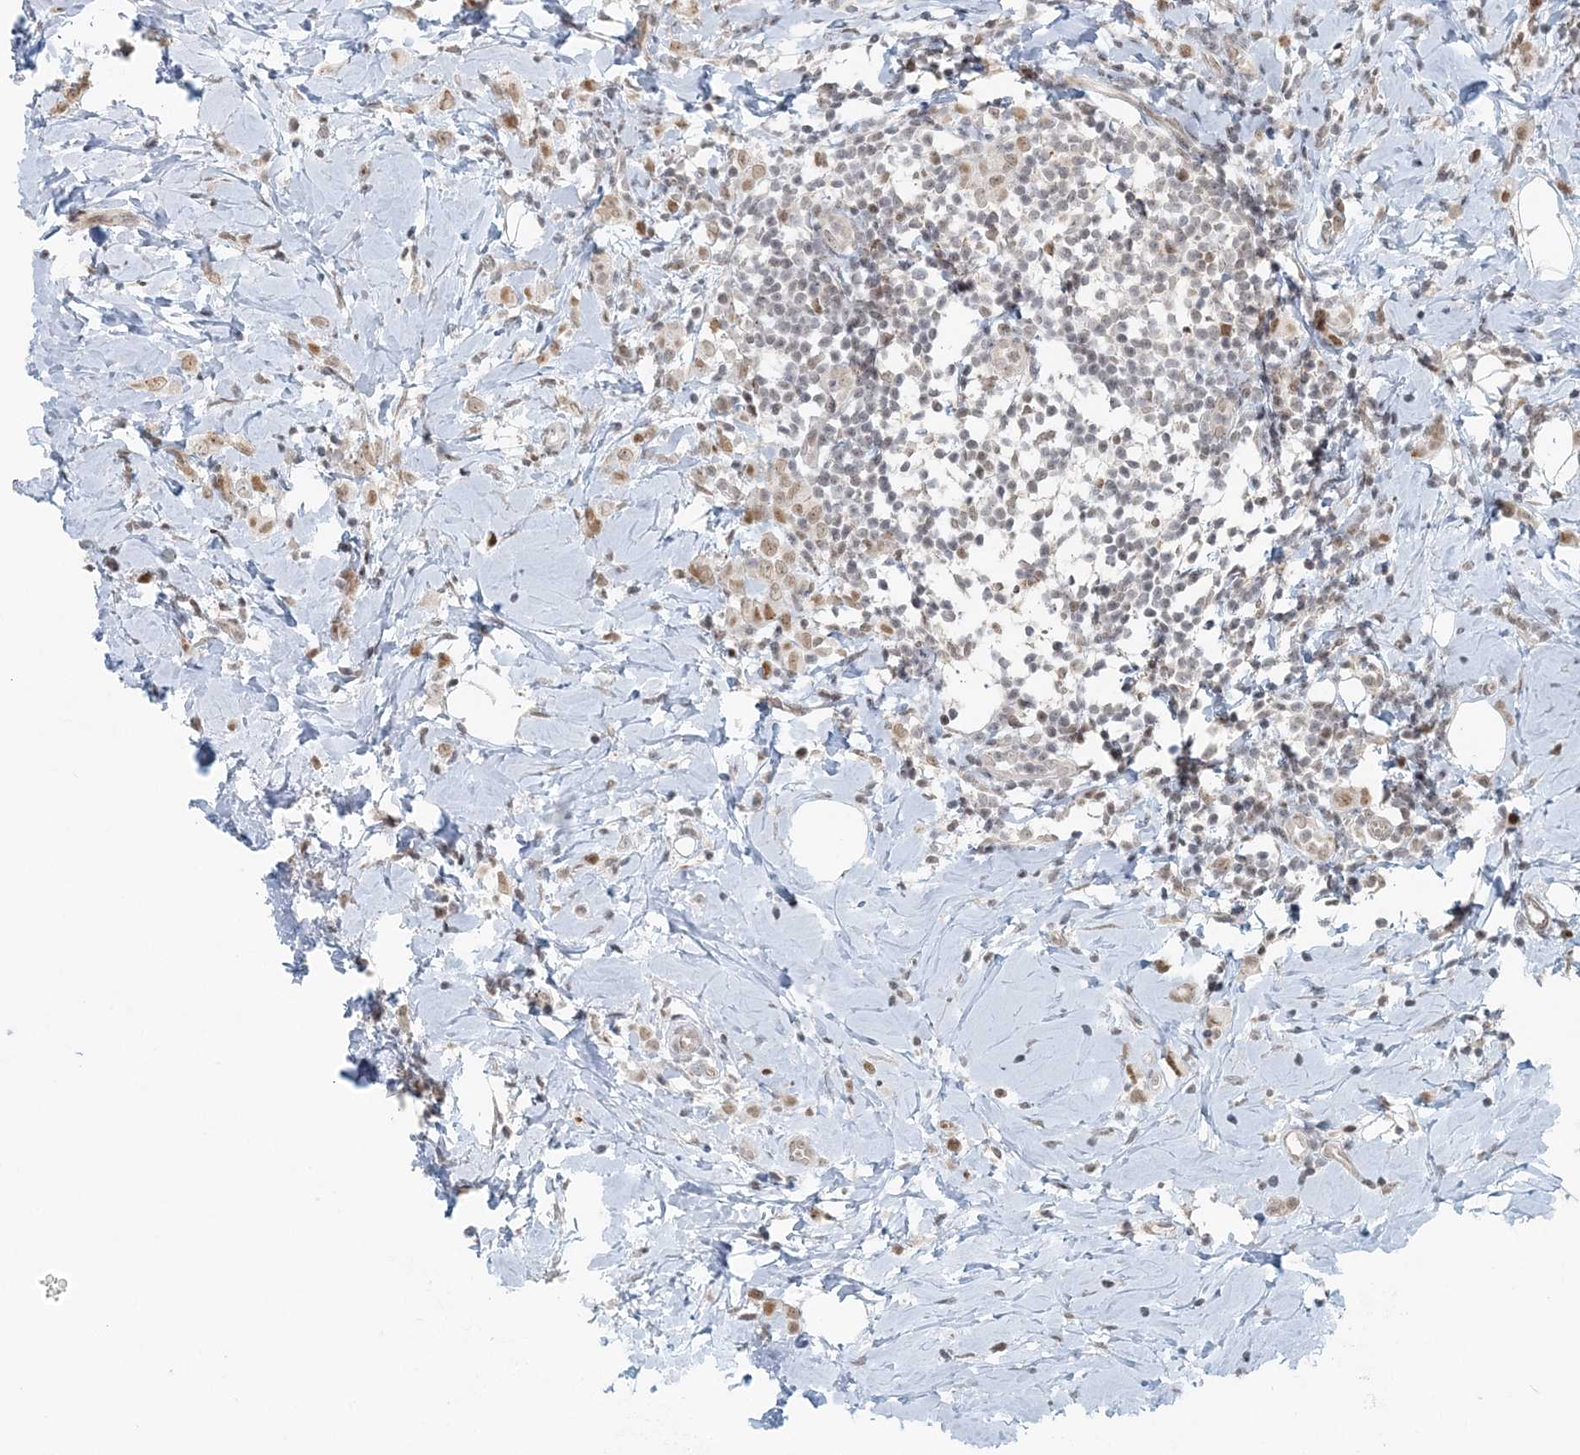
{"staining": {"intensity": "weak", "quantity": ">75%", "location": "nuclear"}, "tissue": "breast cancer", "cell_type": "Tumor cells", "image_type": "cancer", "snomed": [{"axis": "morphology", "description": "Lobular carcinoma"}, {"axis": "topography", "description": "Breast"}], "caption": "Breast cancer stained with DAB IHC reveals low levels of weak nuclear staining in approximately >75% of tumor cells. The protein of interest is shown in brown color, while the nuclei are stained blue.", "gene": "BAZ1B", "patient": {"sex": "female", "age": 47}}